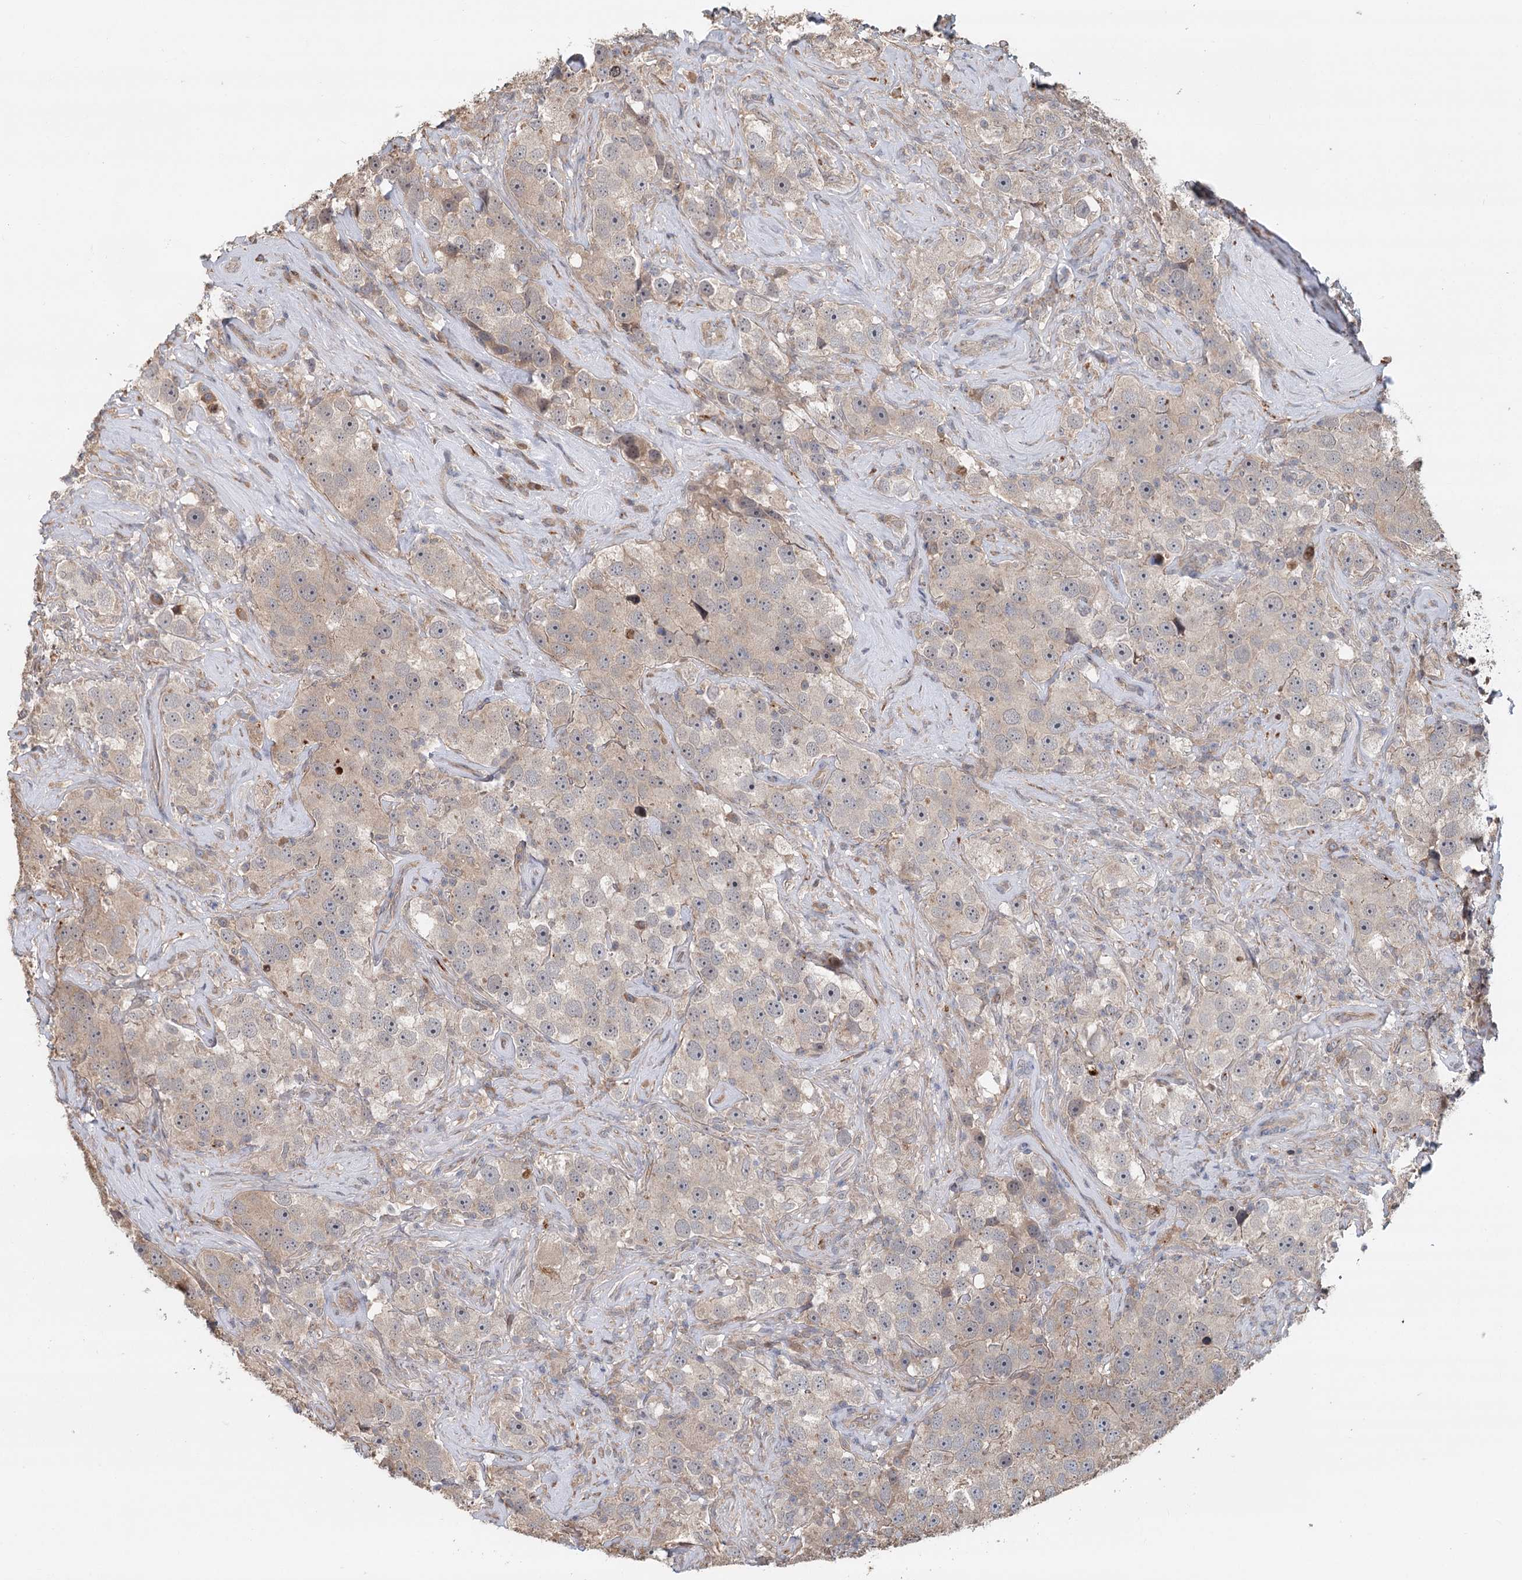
{"staining": {"intensity": "negative", "quantity": "none", "location": "none"}, "tissue": "testis cancer", "cell_type": "Tumor cells", "image_type": "cancer", "snomed": [{"axis": "morphology", "description": "Seminoma, NOS"}, {"axis": "topography", "description": "Testis"}], "caption": "Immunohistochemical staining of seminoma (testis) displays no significant expression in tumor cells. The staining is performed using DAB (3,3'-diaminobenzidine) brown chromogen with nuclei counter-stained in using hematoxylin.", "gene": "RNF111", "patient": {"sex": "male", "age": 49}}